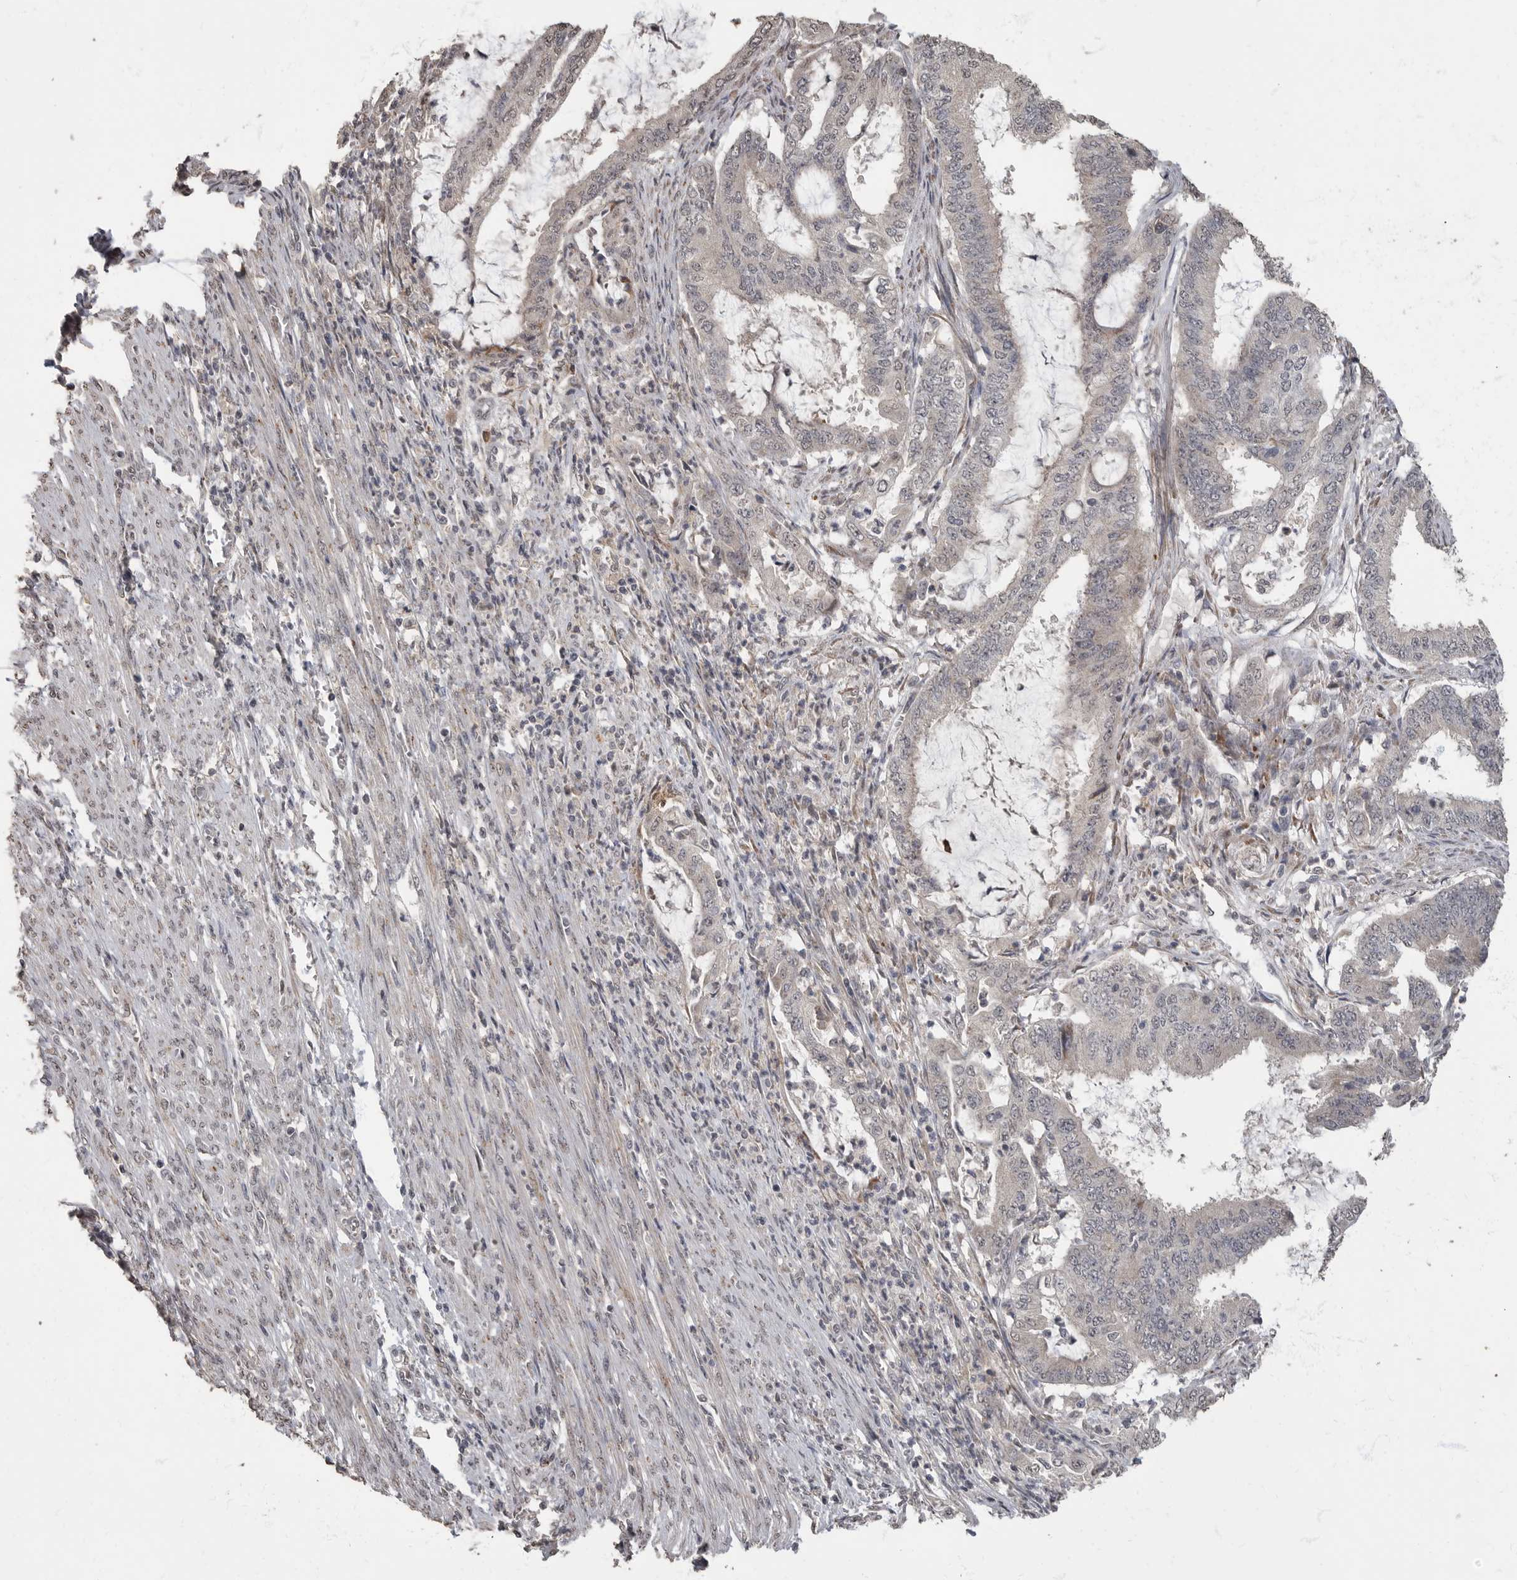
{"staining": {"intensity": "negative", "quantity": "none", "location": "none"}, "tissue": "endometrial cancer", "cell_type": "Tumor cells", "image_type": "cancer", "snomed": [{"axis": "morphology", "description": "Adenocarcinoma, NOS"}, {"axis": "topography", "description": "Endometrium"}], "caption": "An immunohistochemistry (IHC) image of endometrial cancer is shown. There is no staining in tumor cells of endometrial cancer.", "gene": "MAFG", "patient": {"sex": "female", "age": 51}}